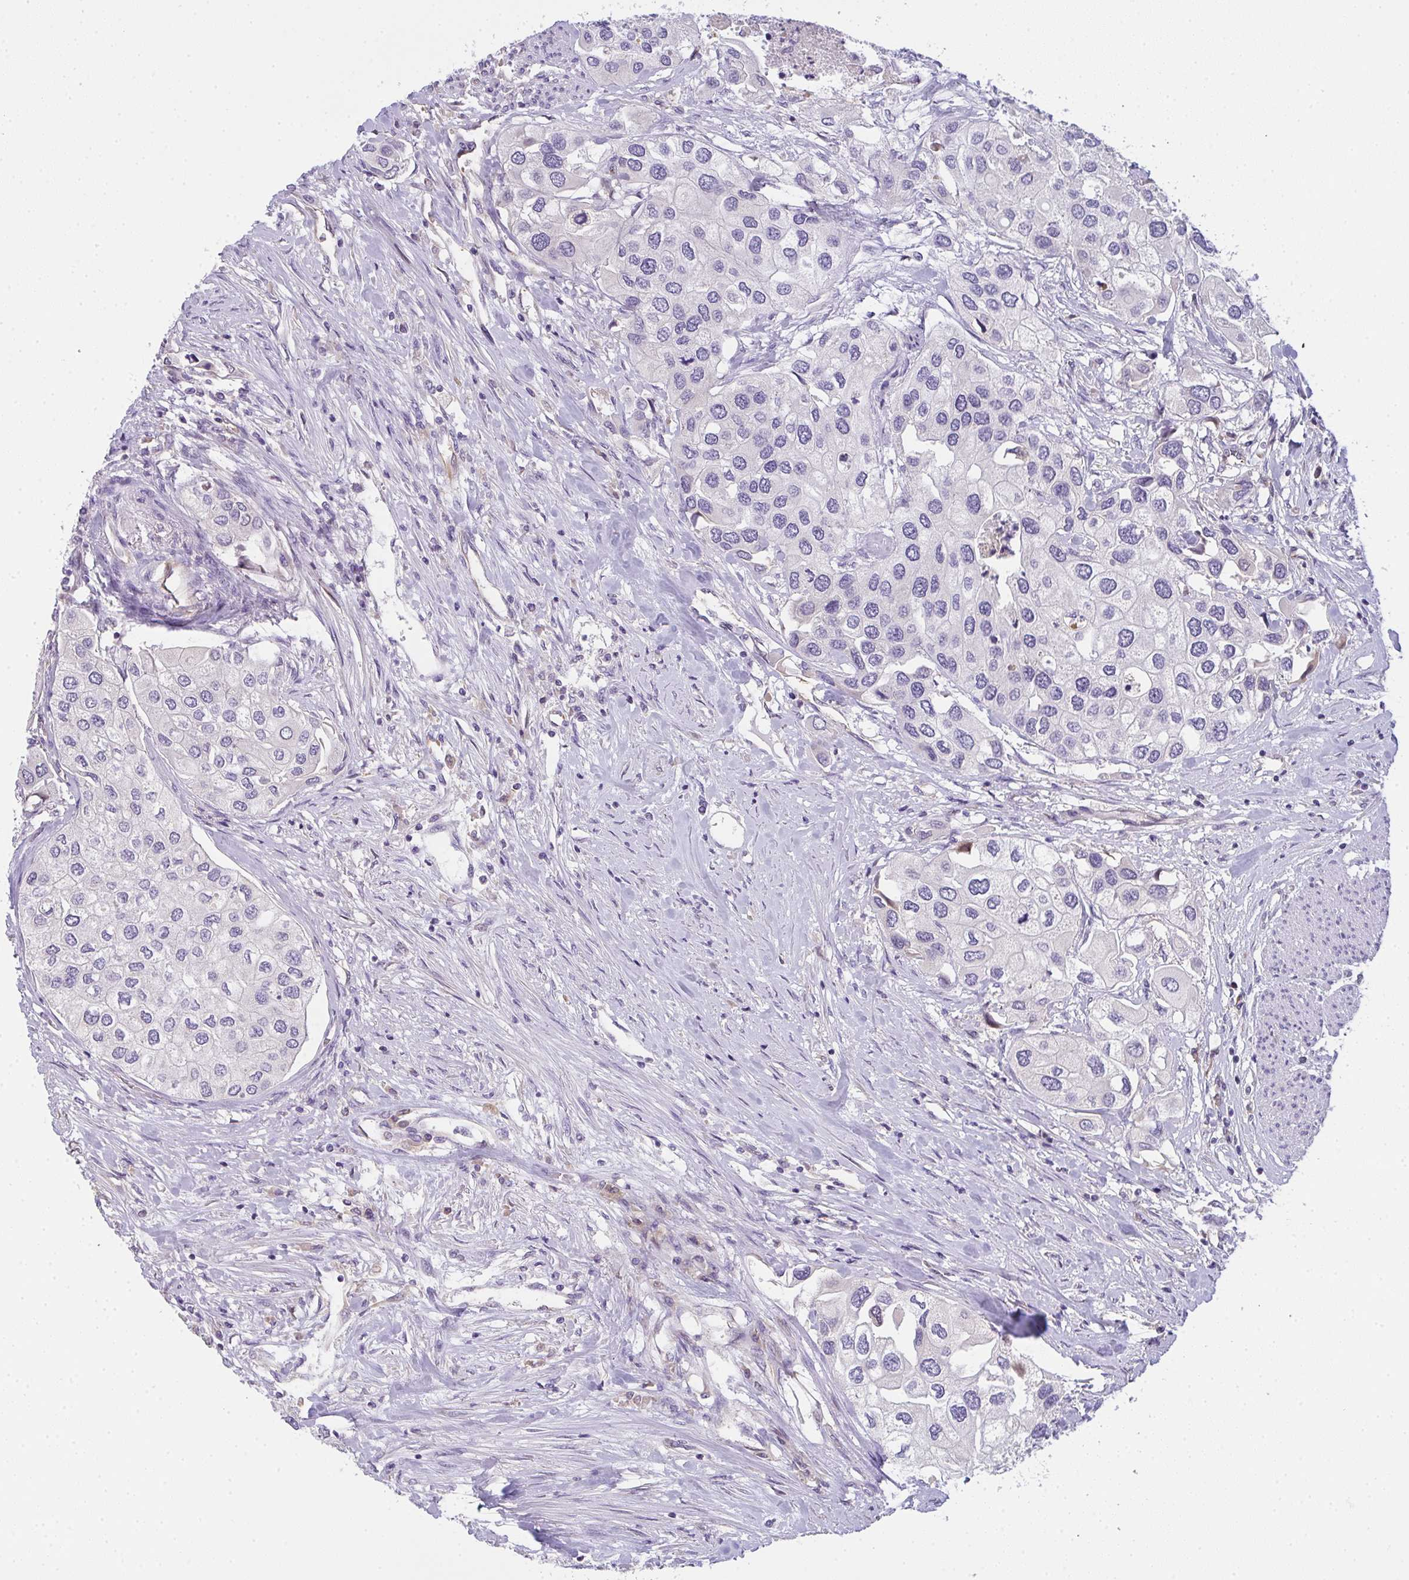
{"staining": {"intensity": "negative", "quantity": "none", "location": "none"}, "tissue": "urothelial cancer", "cell_type": "Tumor cells", "image_type": "cancer", "snomed": [{"axis": "morphology", "description": "Urothelial carcinoma, High grade"}, {"axis": "topography", "description": "Urinary bladder"}], "caption": "An image of high-grade urothelial carcinoma stained for a protein exhibits no brown staining in tumor cells.", "gene": "COX7B", "patient": {"sex": "male", "age": 64}}